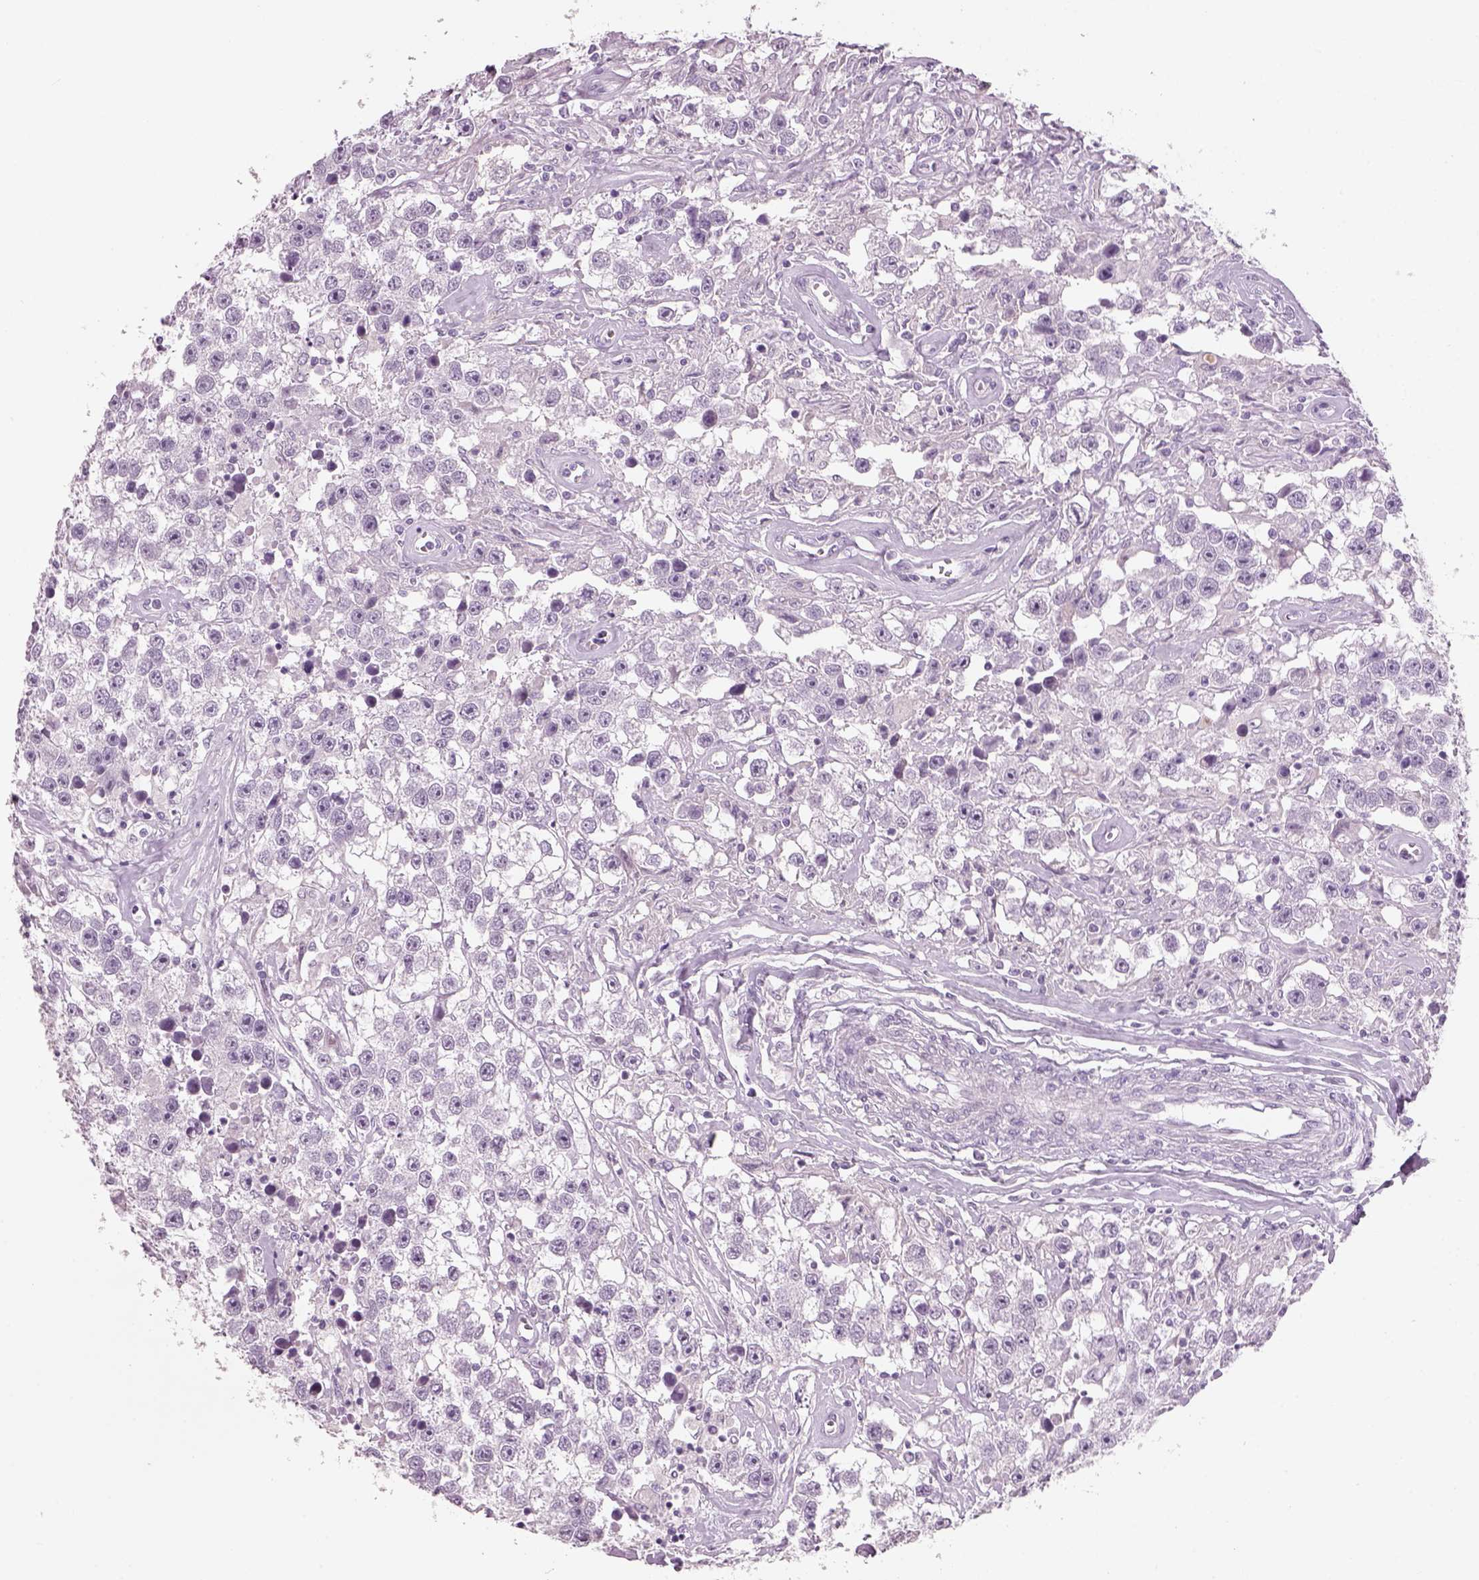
{"staining": {"intensity": "negative", "quantity": "none", "location": "none"}, "tissue": "testis cancer", "cell_type": "Tumor cells", "image_type": "cancer", "snomed": [{"axis": "morphology", "description": "Seminoma, NOS"}, {"axis": "topography", "description": "Testis"}], "caption": "IHC histopathology image of neoplastic tissue: testis cancer (seminoma) stained with DAB (3,3'-diaminobenzidine) displays no significant protein positivity in tumor cells.", "gene": "SLC6A2", "patient": {"sex": "male", "age": 43}}